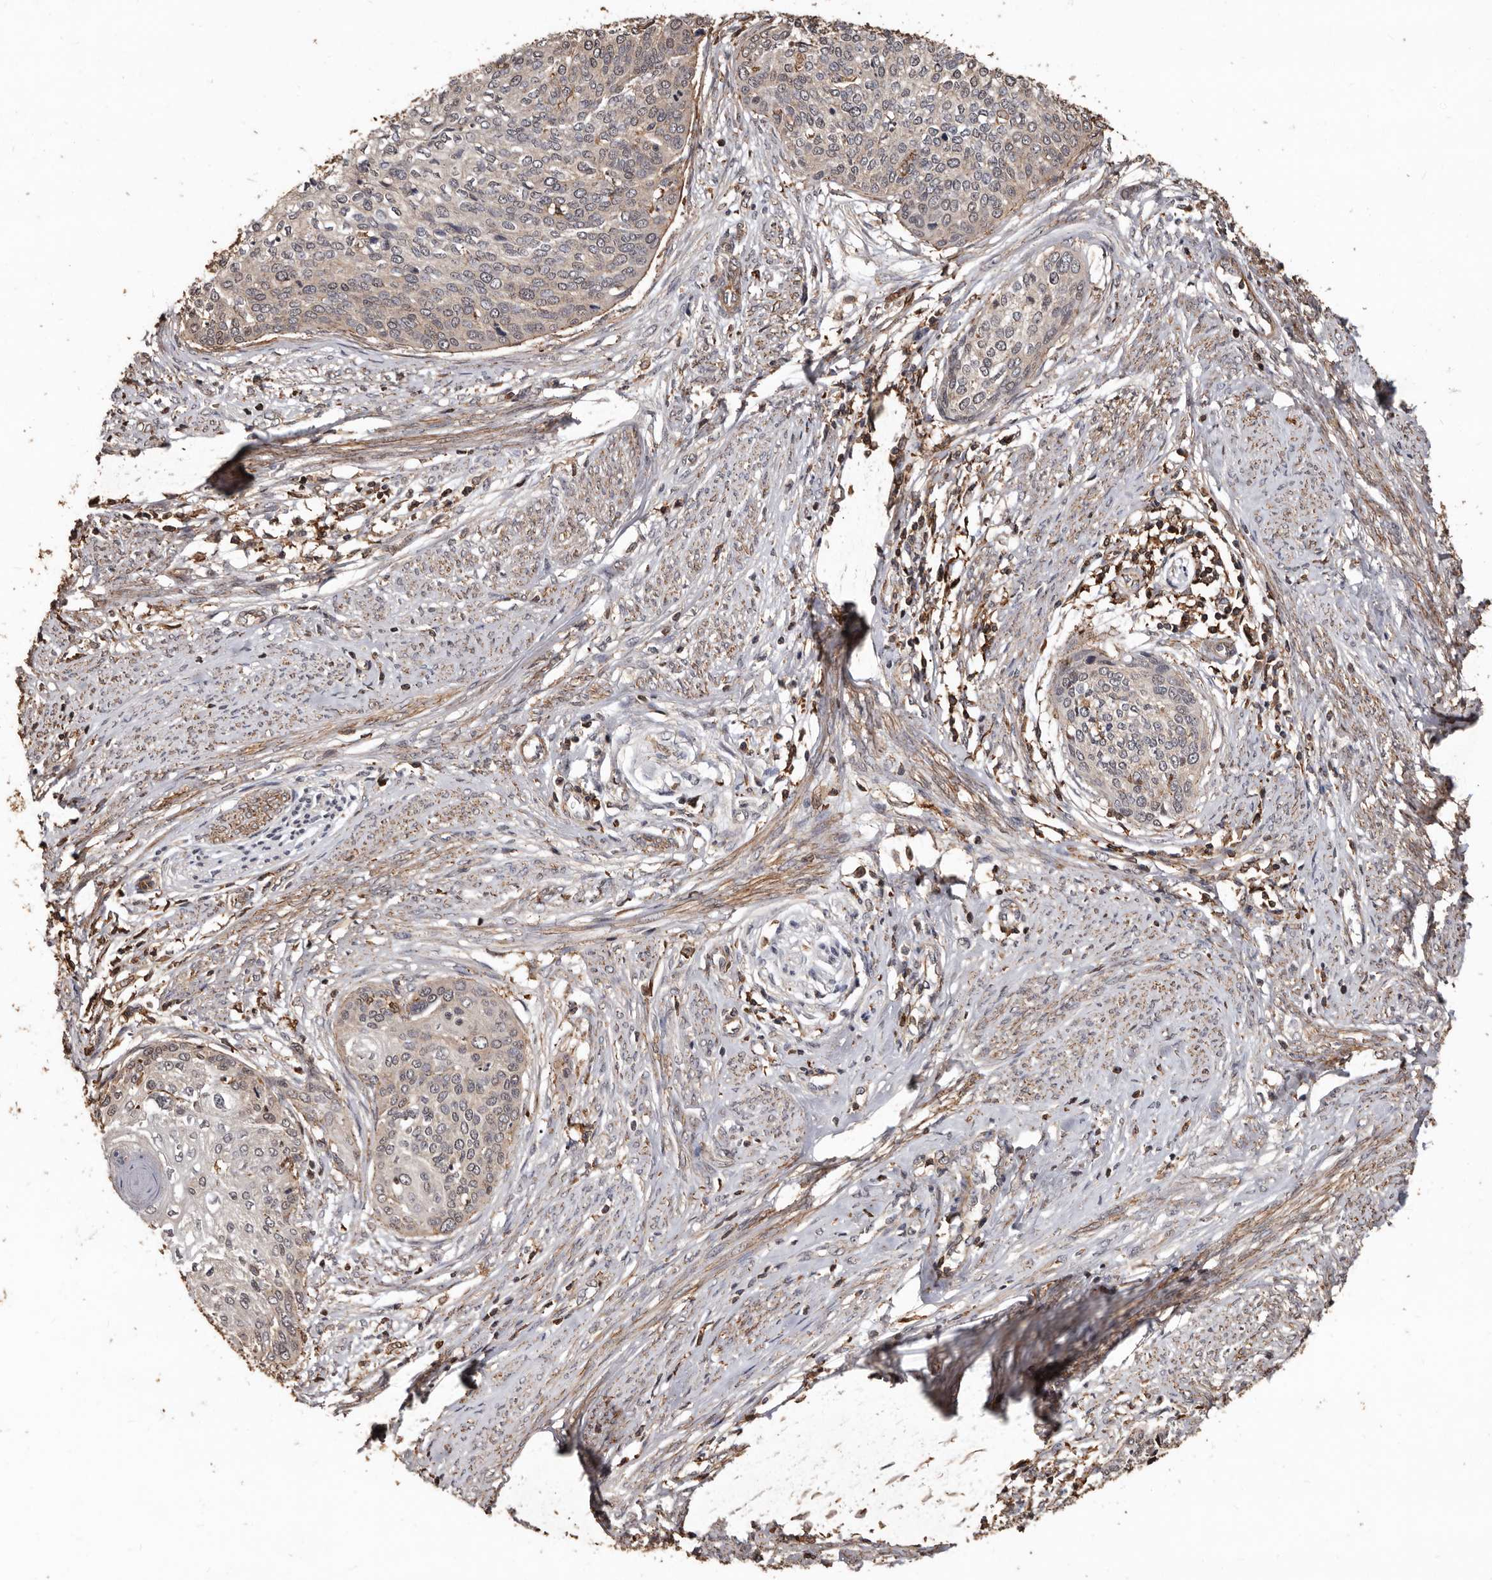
{"staining": {"intensity": "weak", "quantity": "<25%", "location": "cytoplasmic/membranous"}, "tissue": "cervical cancer", "cell_type": "Tumor cells", "image_type": "cancer", "snomed": [{"axis": "morphology", "description": "Squamous cell carcinoma, NOS"}, {"axis": "topography", "description": "Cervix"}], "caption": "Tumor cells are negative for brown protein staining in cervical cancer.", "gene": "GSK3A", "patient": {"sex": "female", "age": 37}}